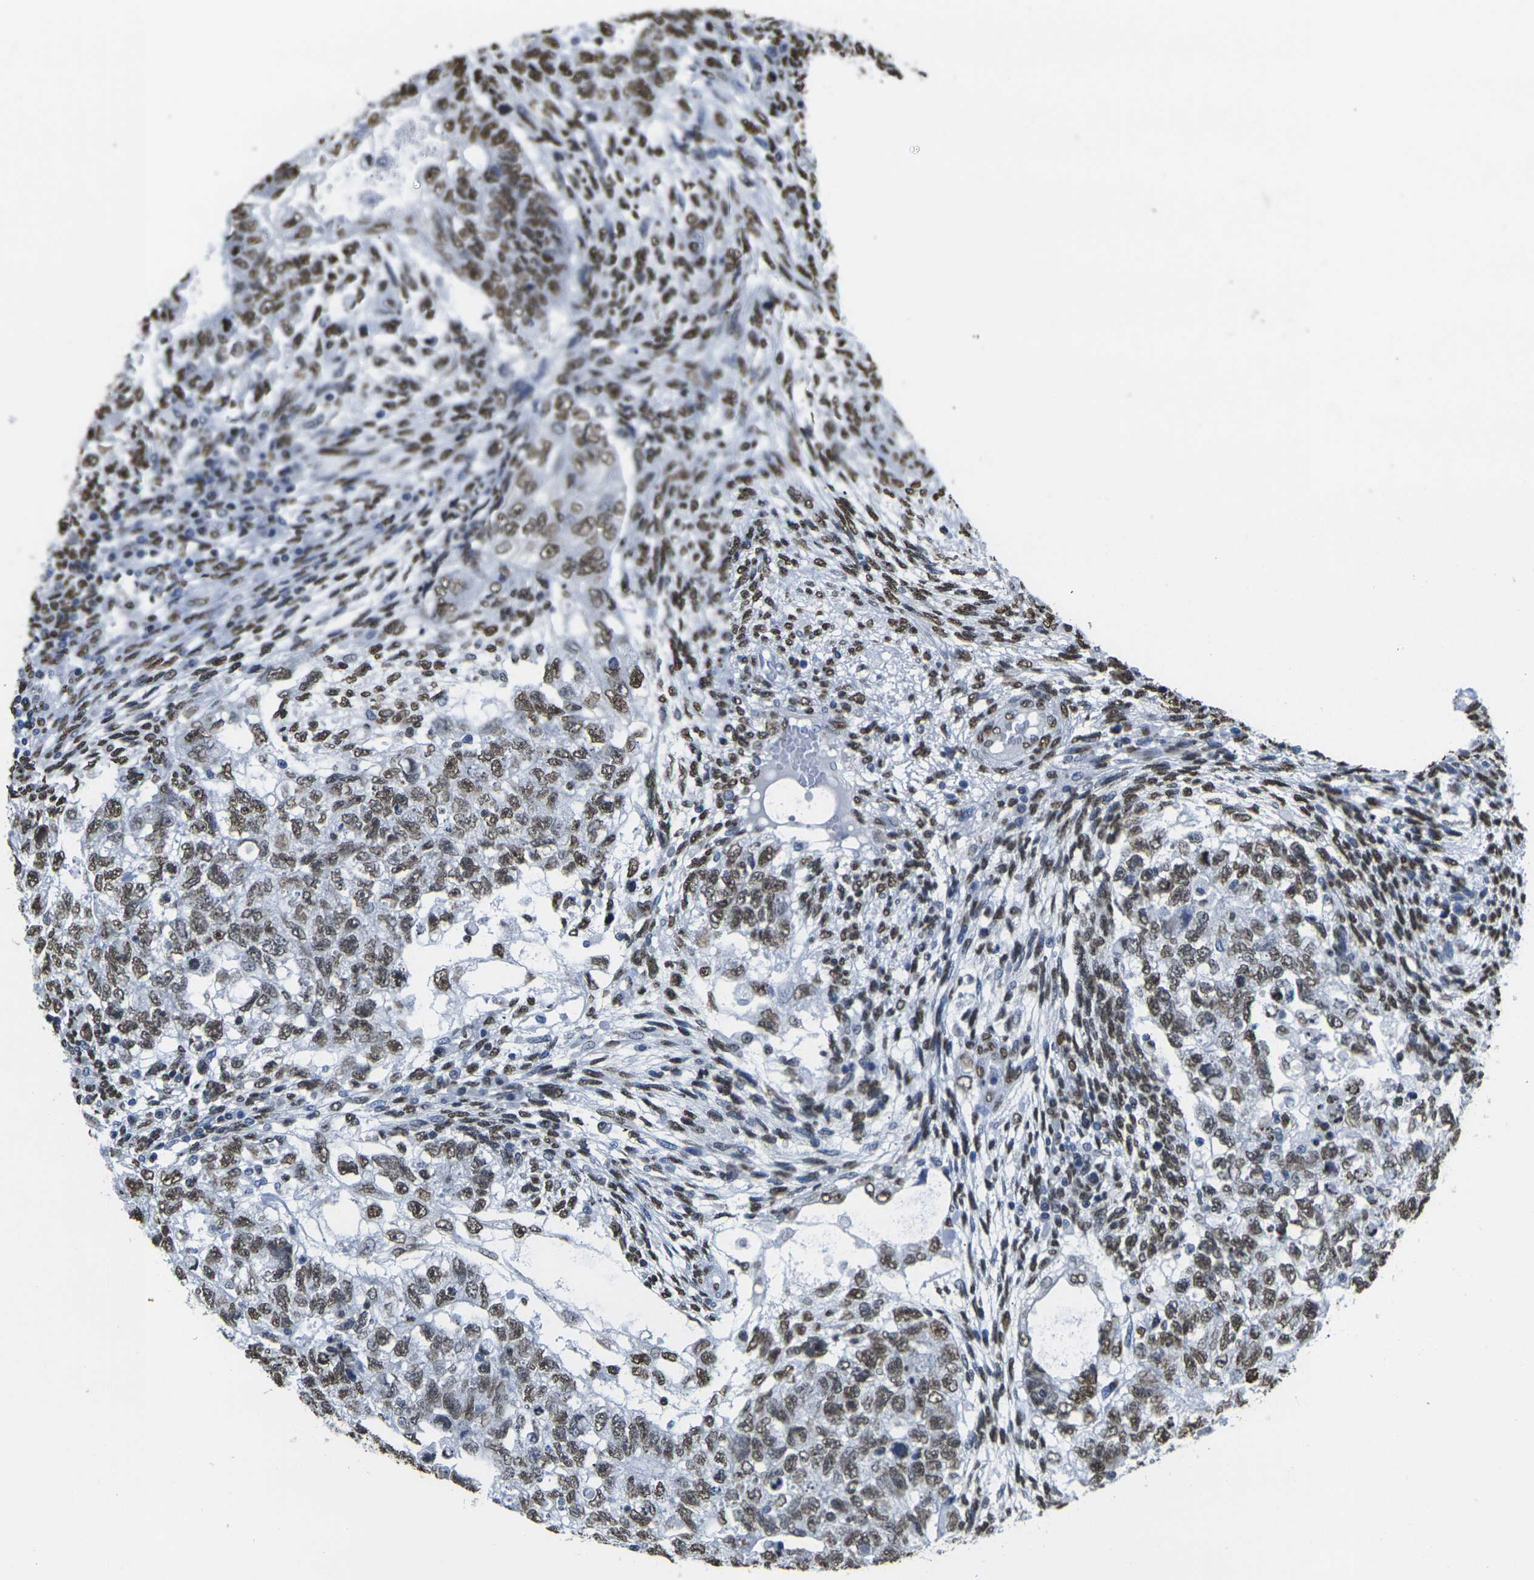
{"staining": {"intensity": "moderate", "quantity": ">75%", "location": "nuclear"}, "tissue": "testis cancer", "cell_type": "Tumor cells", "image_type": "cancer", "snomed": [{"axis": "morphology", "description": "Normal tissue, NOS"}, {"axis": "morphology", "description": "Carcinoma, Embryonal, NOS"}, {"axis": "topography", "description": "Testis"}], "caption": "Testis embryonal carcinoma was stained to show a protein in brown. There is medium levels of moderate nuclear staining in about >75% of tumor cells. Nuclei are stained in blue.", "gene": "DRAXIN", "patient": {"sex": "male", "age": 36}}